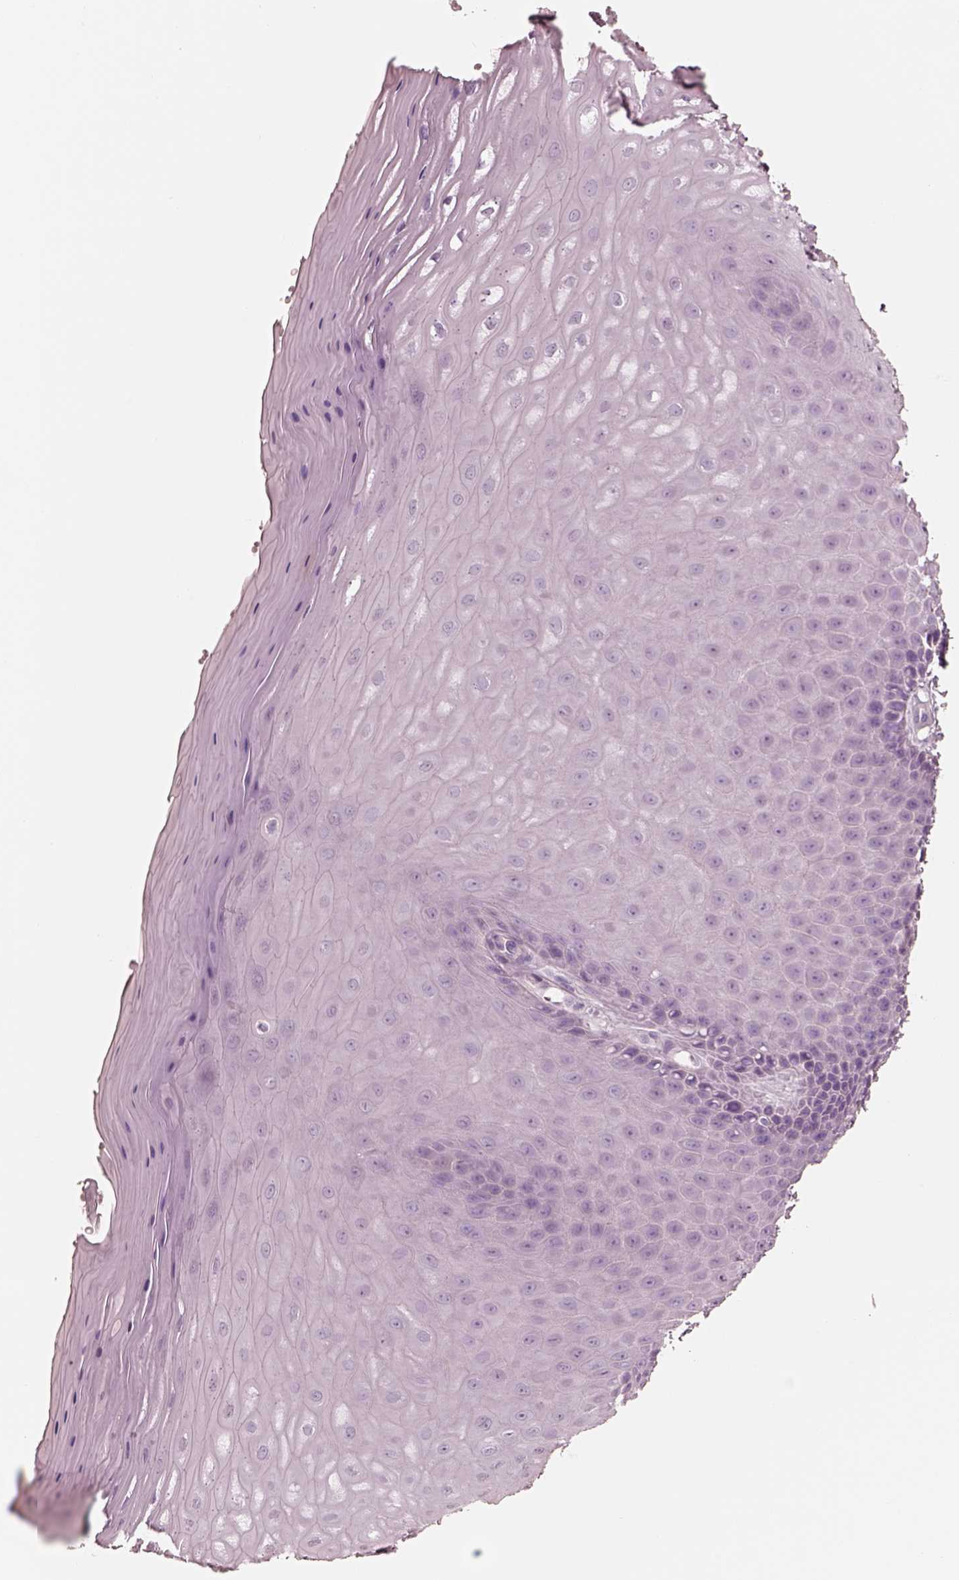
{"staining": {"intensity": "negative", "quantity": "none", "location": "none"}, "tissue": "vagina", "cell_type": "Squamous epithelial cells", "image_type": "normal", "snomed": [{"axis": "morphology", "description": "Normal tissue, NOS"}, {"axis": "topography", "description": "Vagina"}], "caption": "A high-resolution photomicrograph shows immunohistochemistry (IHC) staining of benign vagina, which exhibits no significant staining in squamous epithelial cells.", "gene": "GPRIN1", "patient": {"sex": "female", "age": 83}}